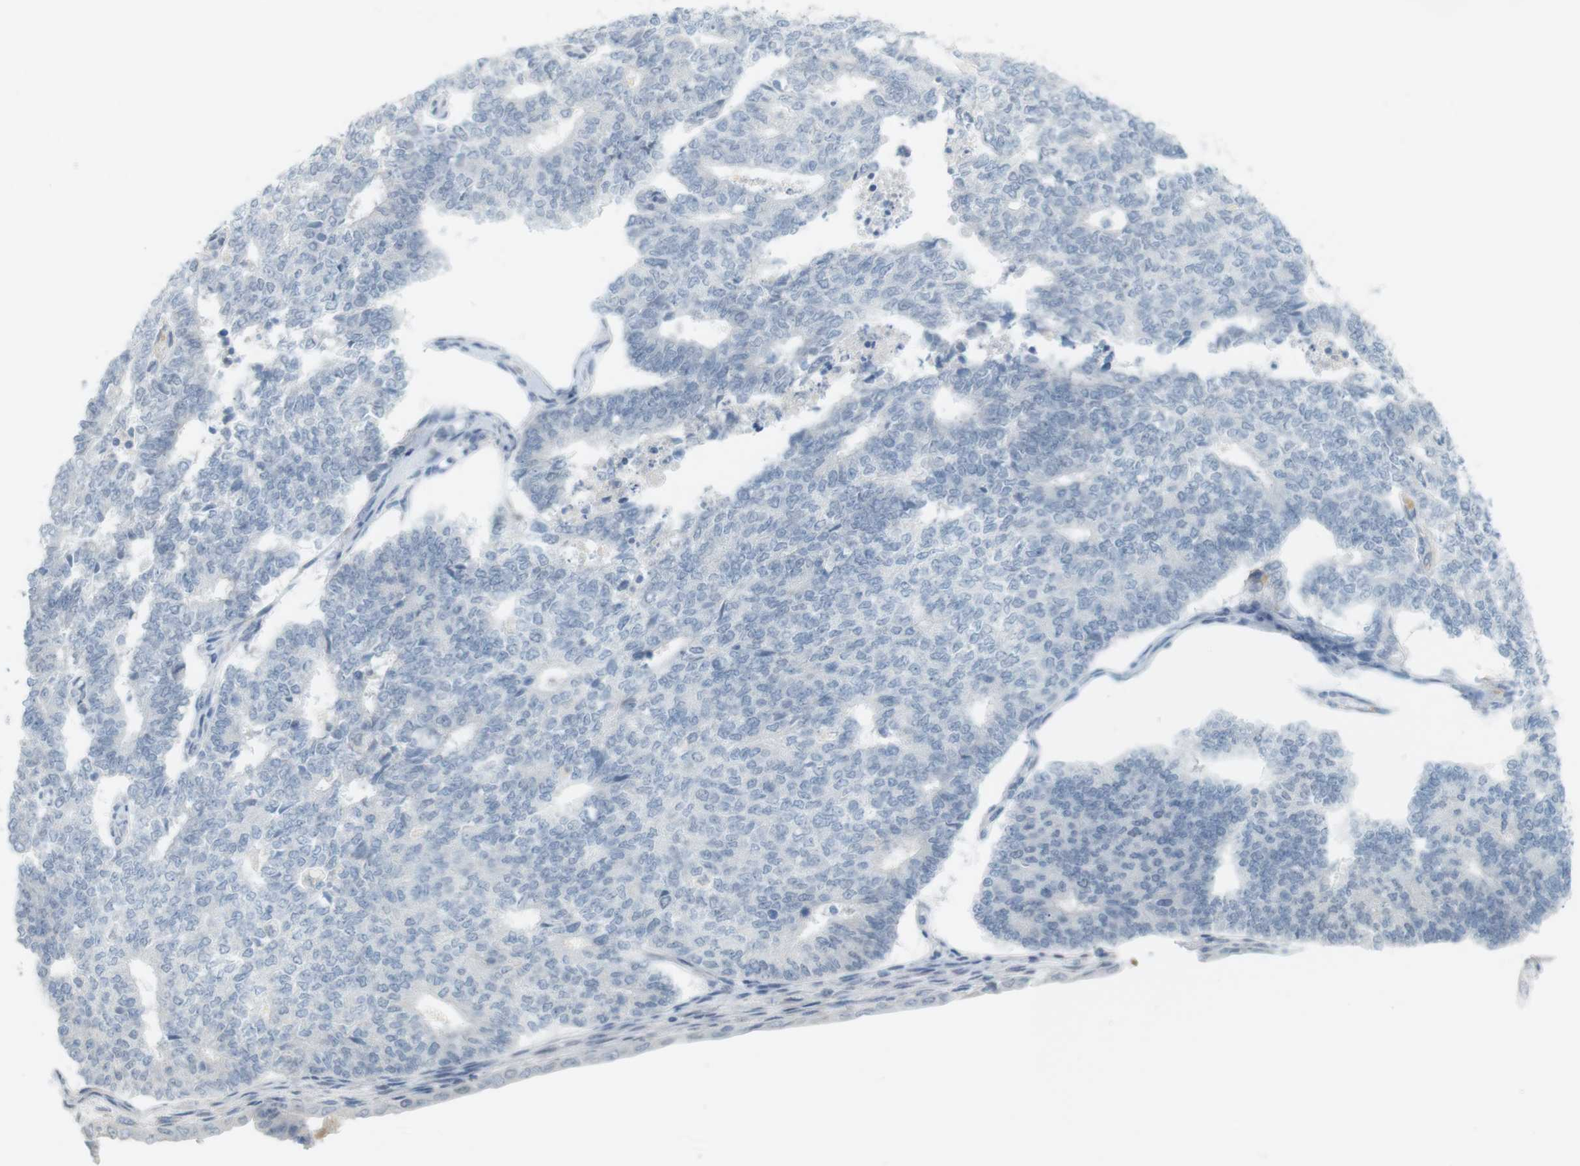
{"staining": {"intensity": "negative", "quantity": "none", "location": "none"}, "tissue": "endometrial cancer", "cell_type": "Tumor cells", "image_type": "cancer", "snomed": [{"axis": "morphology", "description": "Adenocarcinoma, NOS"}, {"axis": "topography", "description": "Endometrium"}], "caption": "The micrograph shows no significant positivity in tumor cells of endometrial cancer.", "gene": "DMC1", "patient": {"sex": "female", "age": 70}}